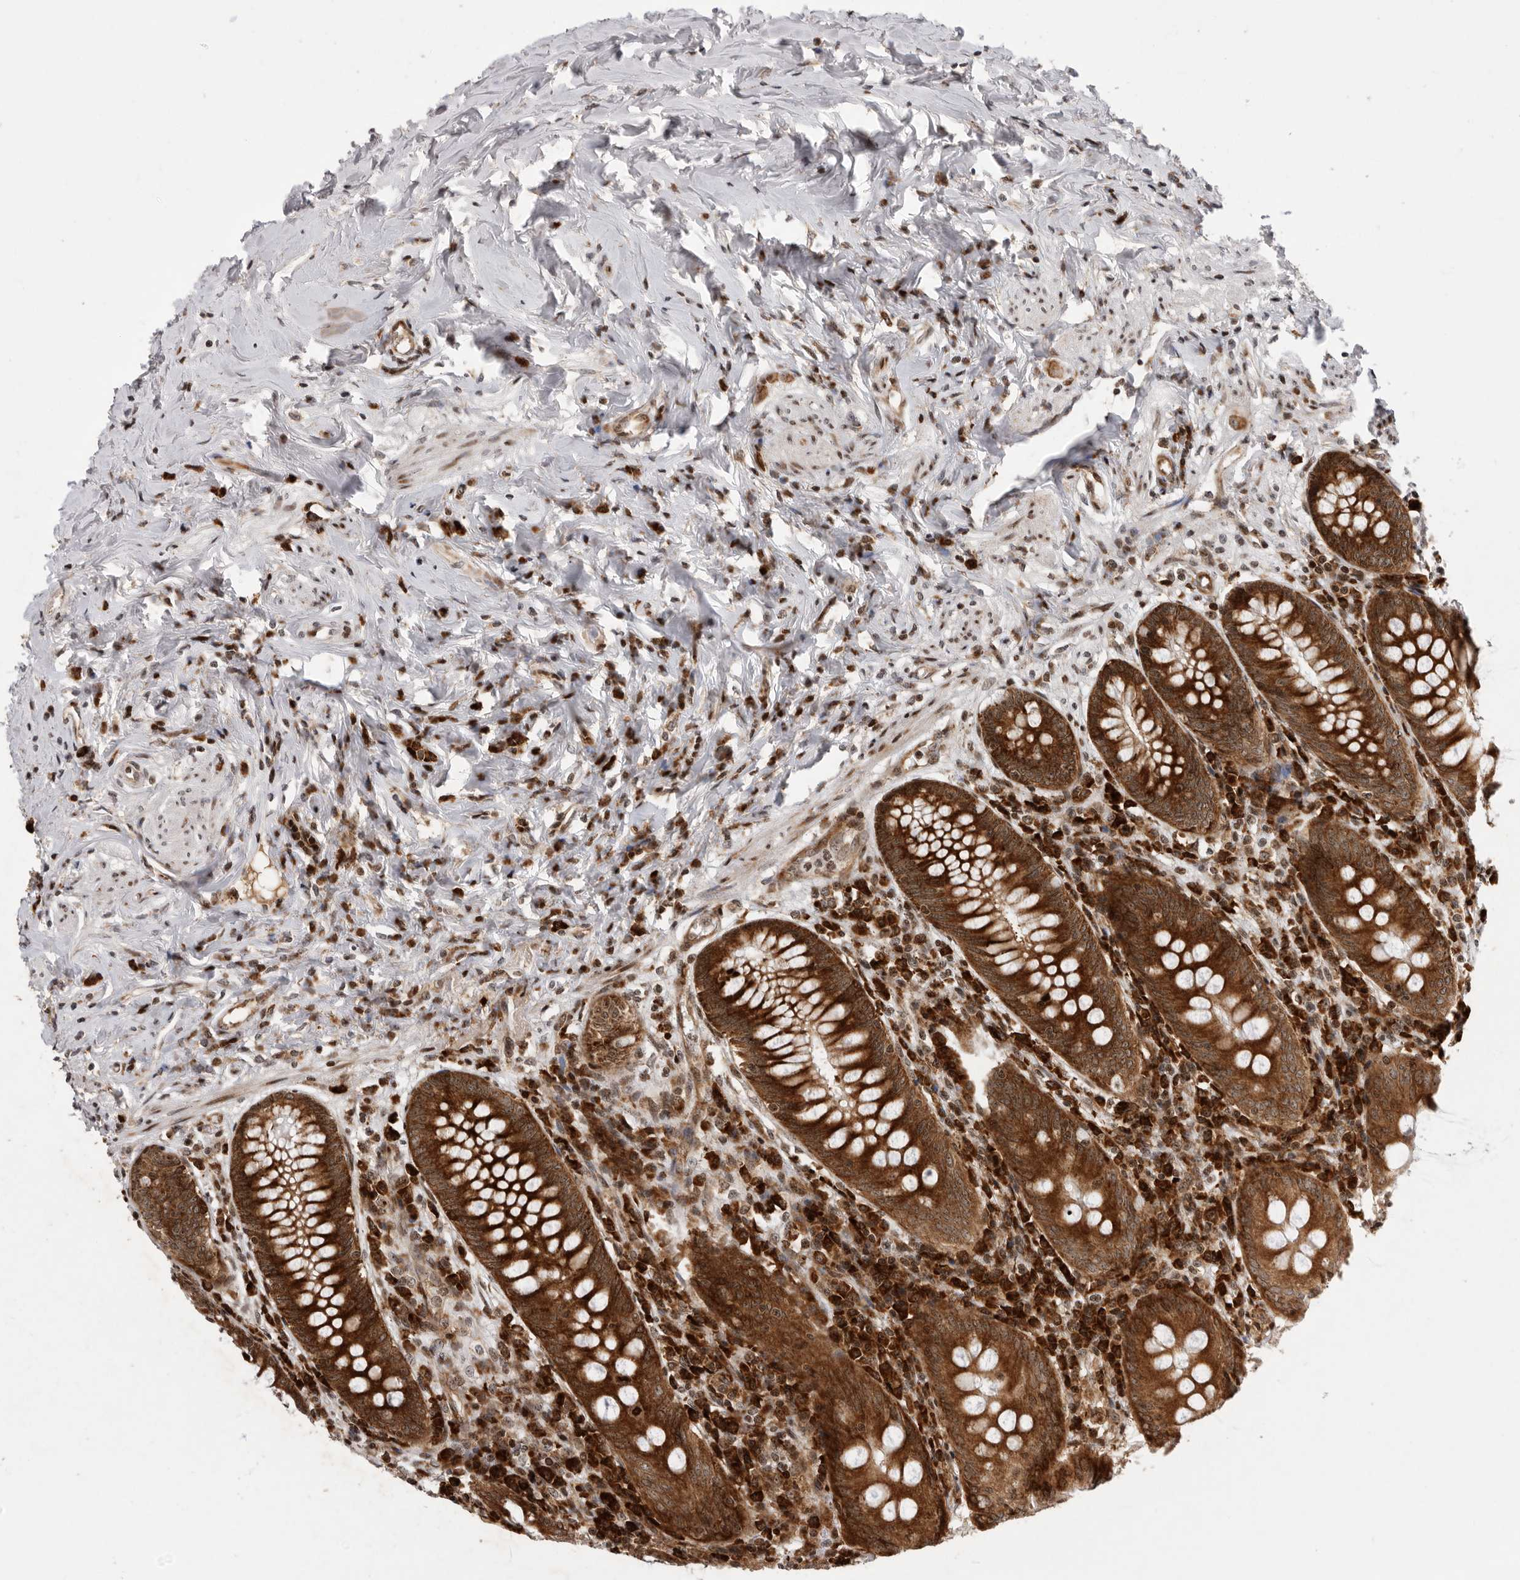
{"staining": {"intensity": "strong", "quantity": ">75%", "location": "cytoplasmic/membranous"}, "tissue": "appendix", "cell_type": "Glandular cells", "image_type": "normal", "snomed": [{"axis": "morphology", "description": "Normal tissue, NOS"}, {"axis": "topography", "description": "Appendix"}], "caption": "Glandular cells reveal high levels of strong cytoplasmic/membranous expression in approximately >75% of cells in unremarkable appendix. The staining was performed using DAB (3,3'-diaminobenzidine) to visualize the protein expression in brown, while the nuclei were stained in blue with hematoxylin (Magnification: 20x).", "gene": "FZD3", "patient": {"sex": "female", "age": 54}}